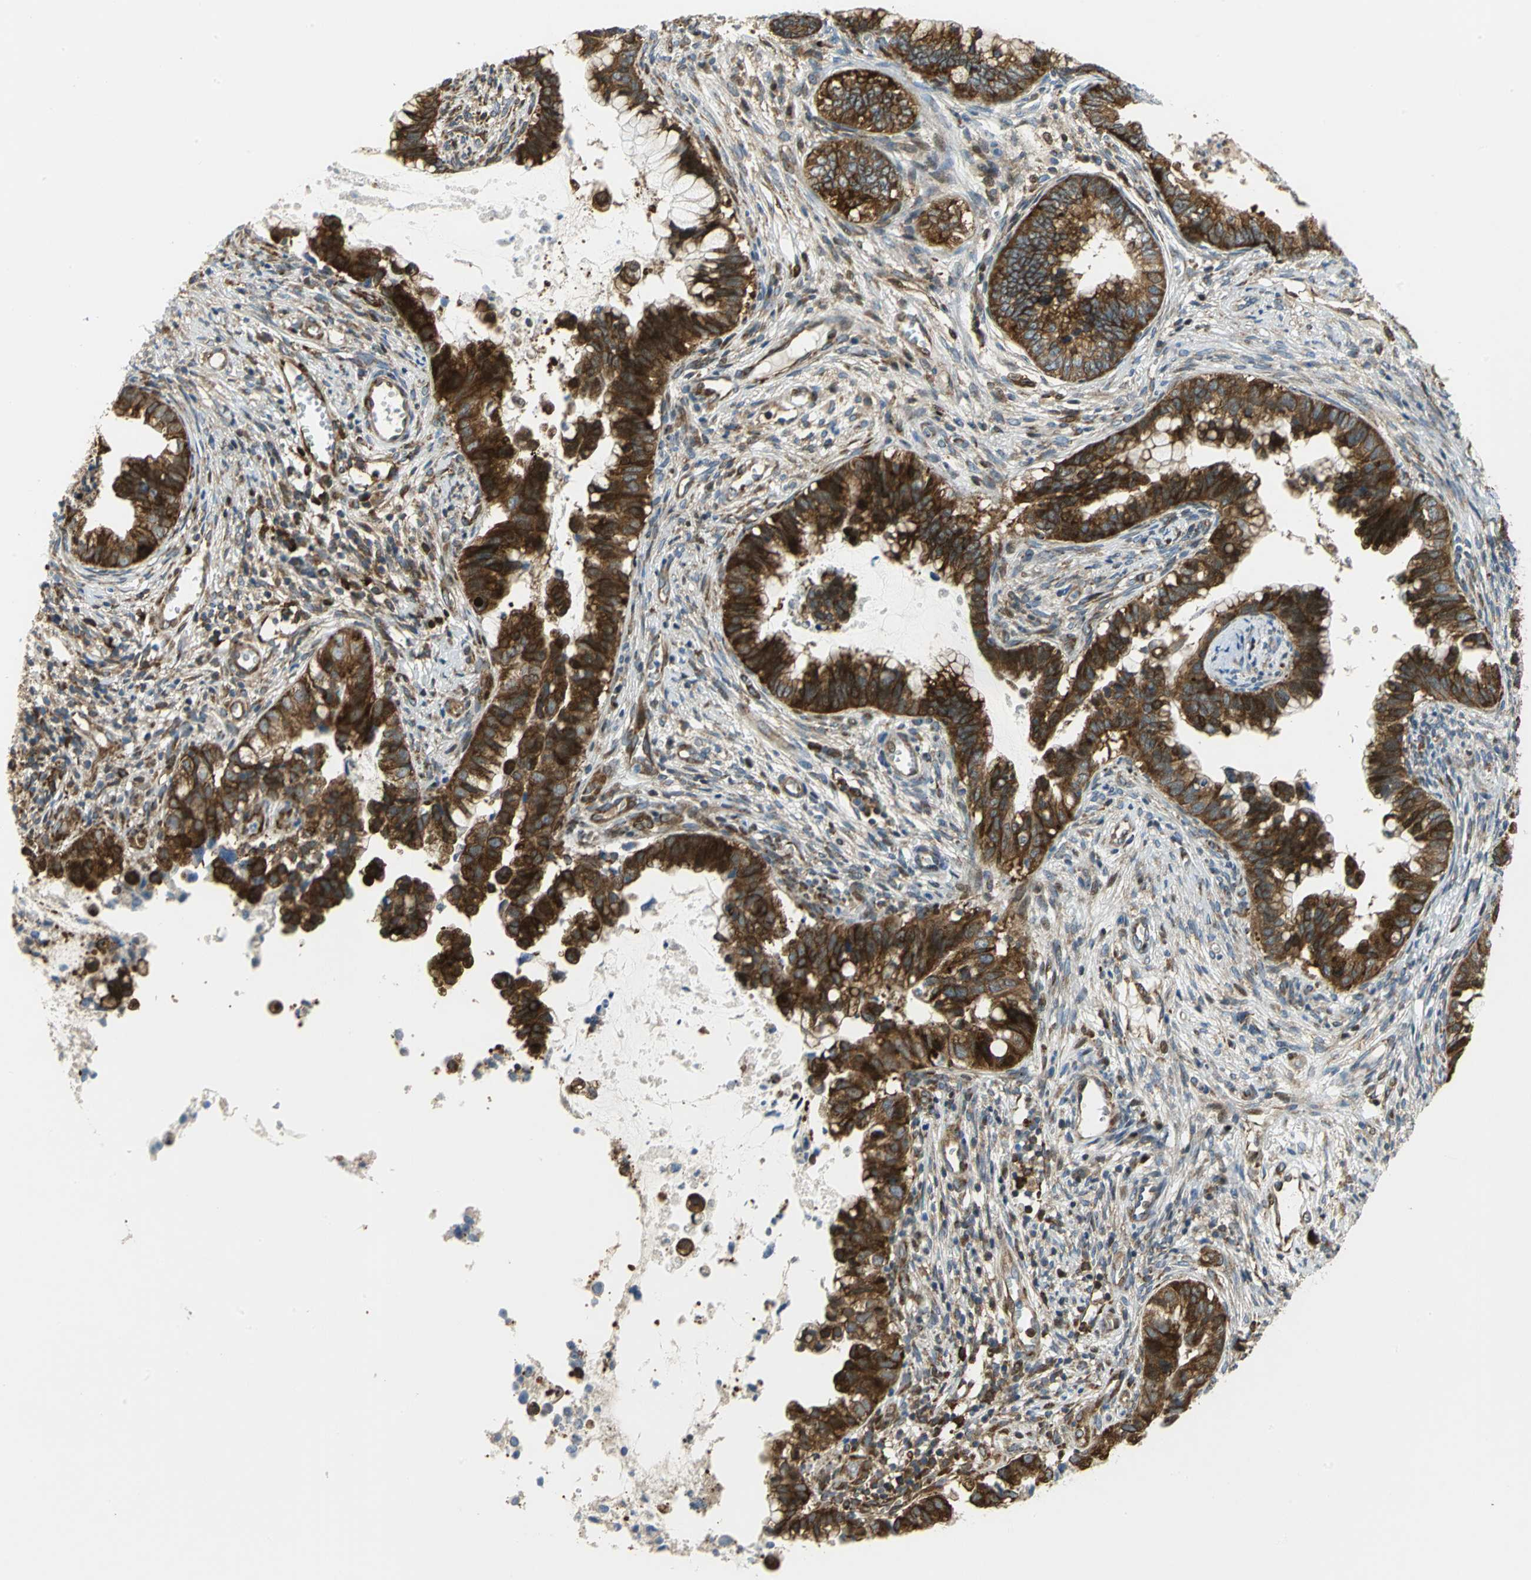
{"staining": {"intensity": "strong", "quantity": ">75%", "location": "cytoplasmic/membranous"}, "tissue": "cervical cancer", "cell_type": "Tumor cells", "image_type": "cancer", "snomed": [{"axis": "morphology", "description": "Adenocarcinoma, NOS"}, {"axis": "topography", "description": "Cervix"}], "caption": "Protein staining demonstrates strong cytoplasmic/membranous positivity in about >75% of tumor cells in cervical cancer. (Brightfield microscopy of DAB IHC at high magnification).", "gene": "YBX1", "patient": {"sex": "female", "age": 44}}